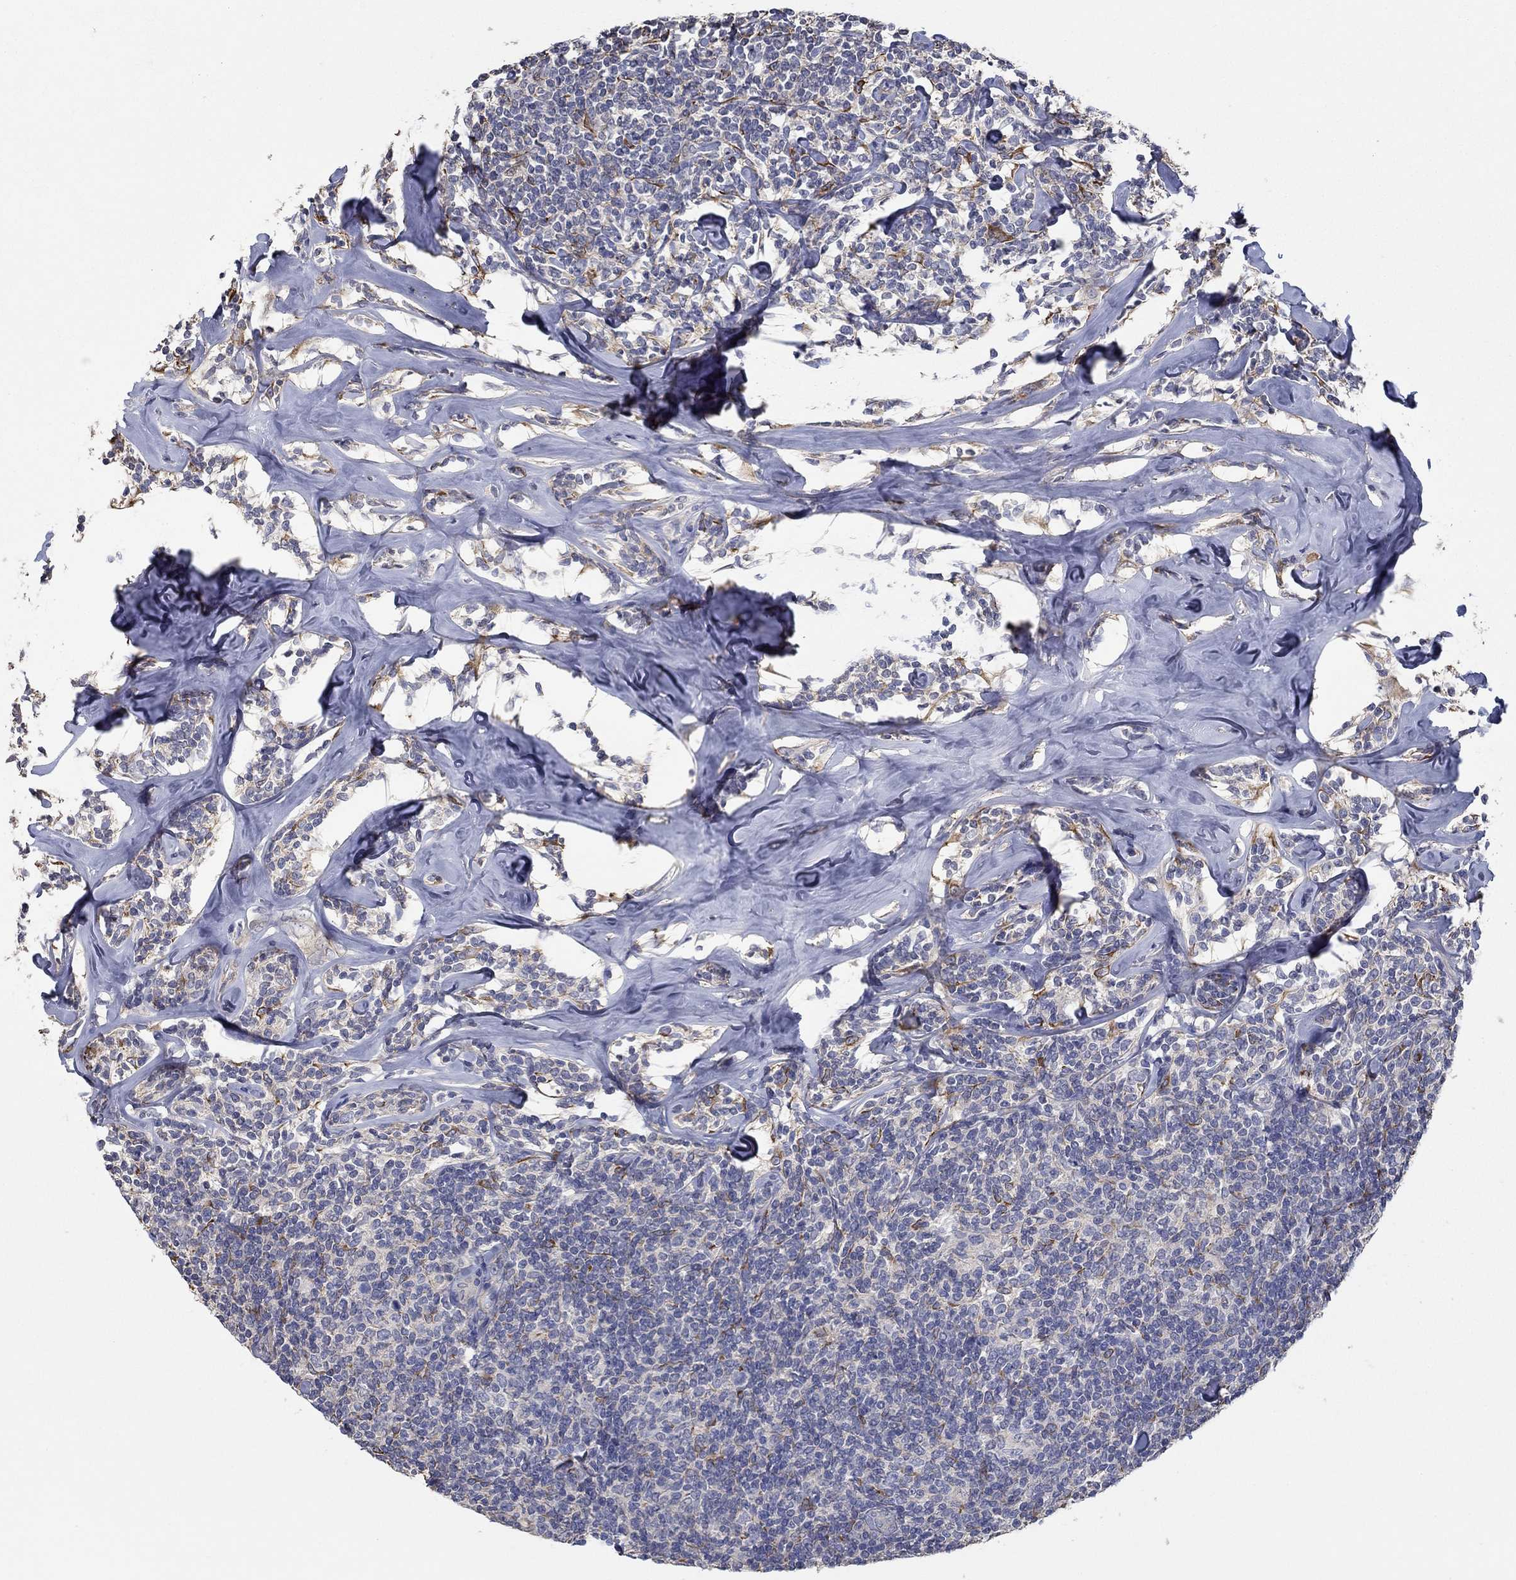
{"staining": {"intensity": "negative", "quantity": "none", "location": "none"}, "tissue": "lymphoma", "cell_type": "Tumor cells", "image_type": "cancer", "snomed": [{"axis": "morphology", "description": "Malignant lymphoma, non-Hodgkin's type, Low grade"}, {"axis": "topography", "description": "Lymph node"}], "caption": "Human lymphoma stained for a protein using immunohistochemistry shows no staining in tumor cells.", "gene": "IL10", "patient": {"sex": "female", "age": 56}}